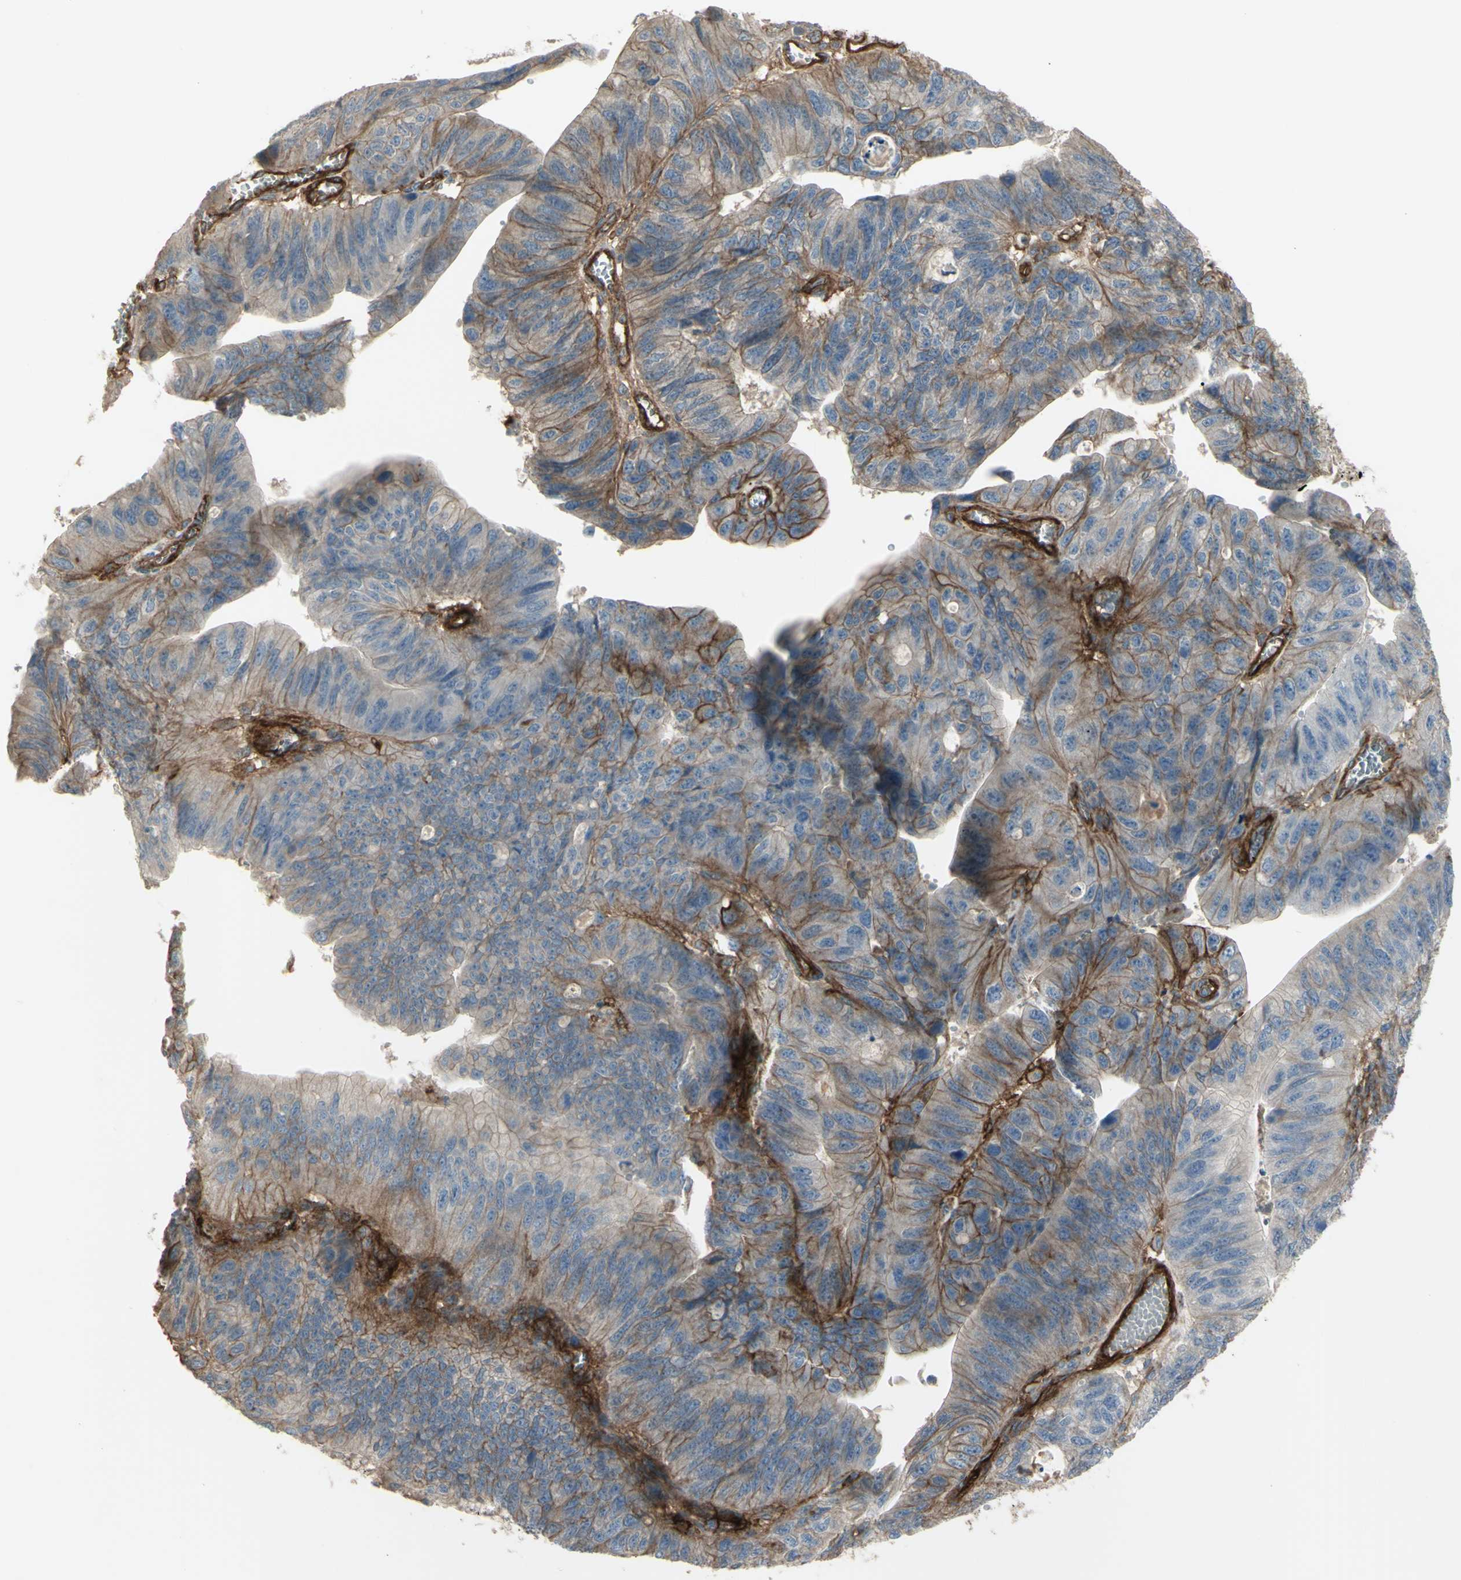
{"staining": {"intensity": "moderate", "quantity": "25%-75%", "location": "cytoplasmic/membranous"}, "tissue": "stomach cancer", "cell_type": "Tumor cells", "image_type": "cancer", "snomed": [{"axis": "morphology", "description": "Adenocarcinoma, NOS"}, {"axis": "topography", "description": "Stomach"}], "caption": "Adenocarcinoma (stomach) stained with a protein marker reveals moderate staining in tumor cells.", "gene": "CD276", "patient": {"sex": "male", "age": 59}}